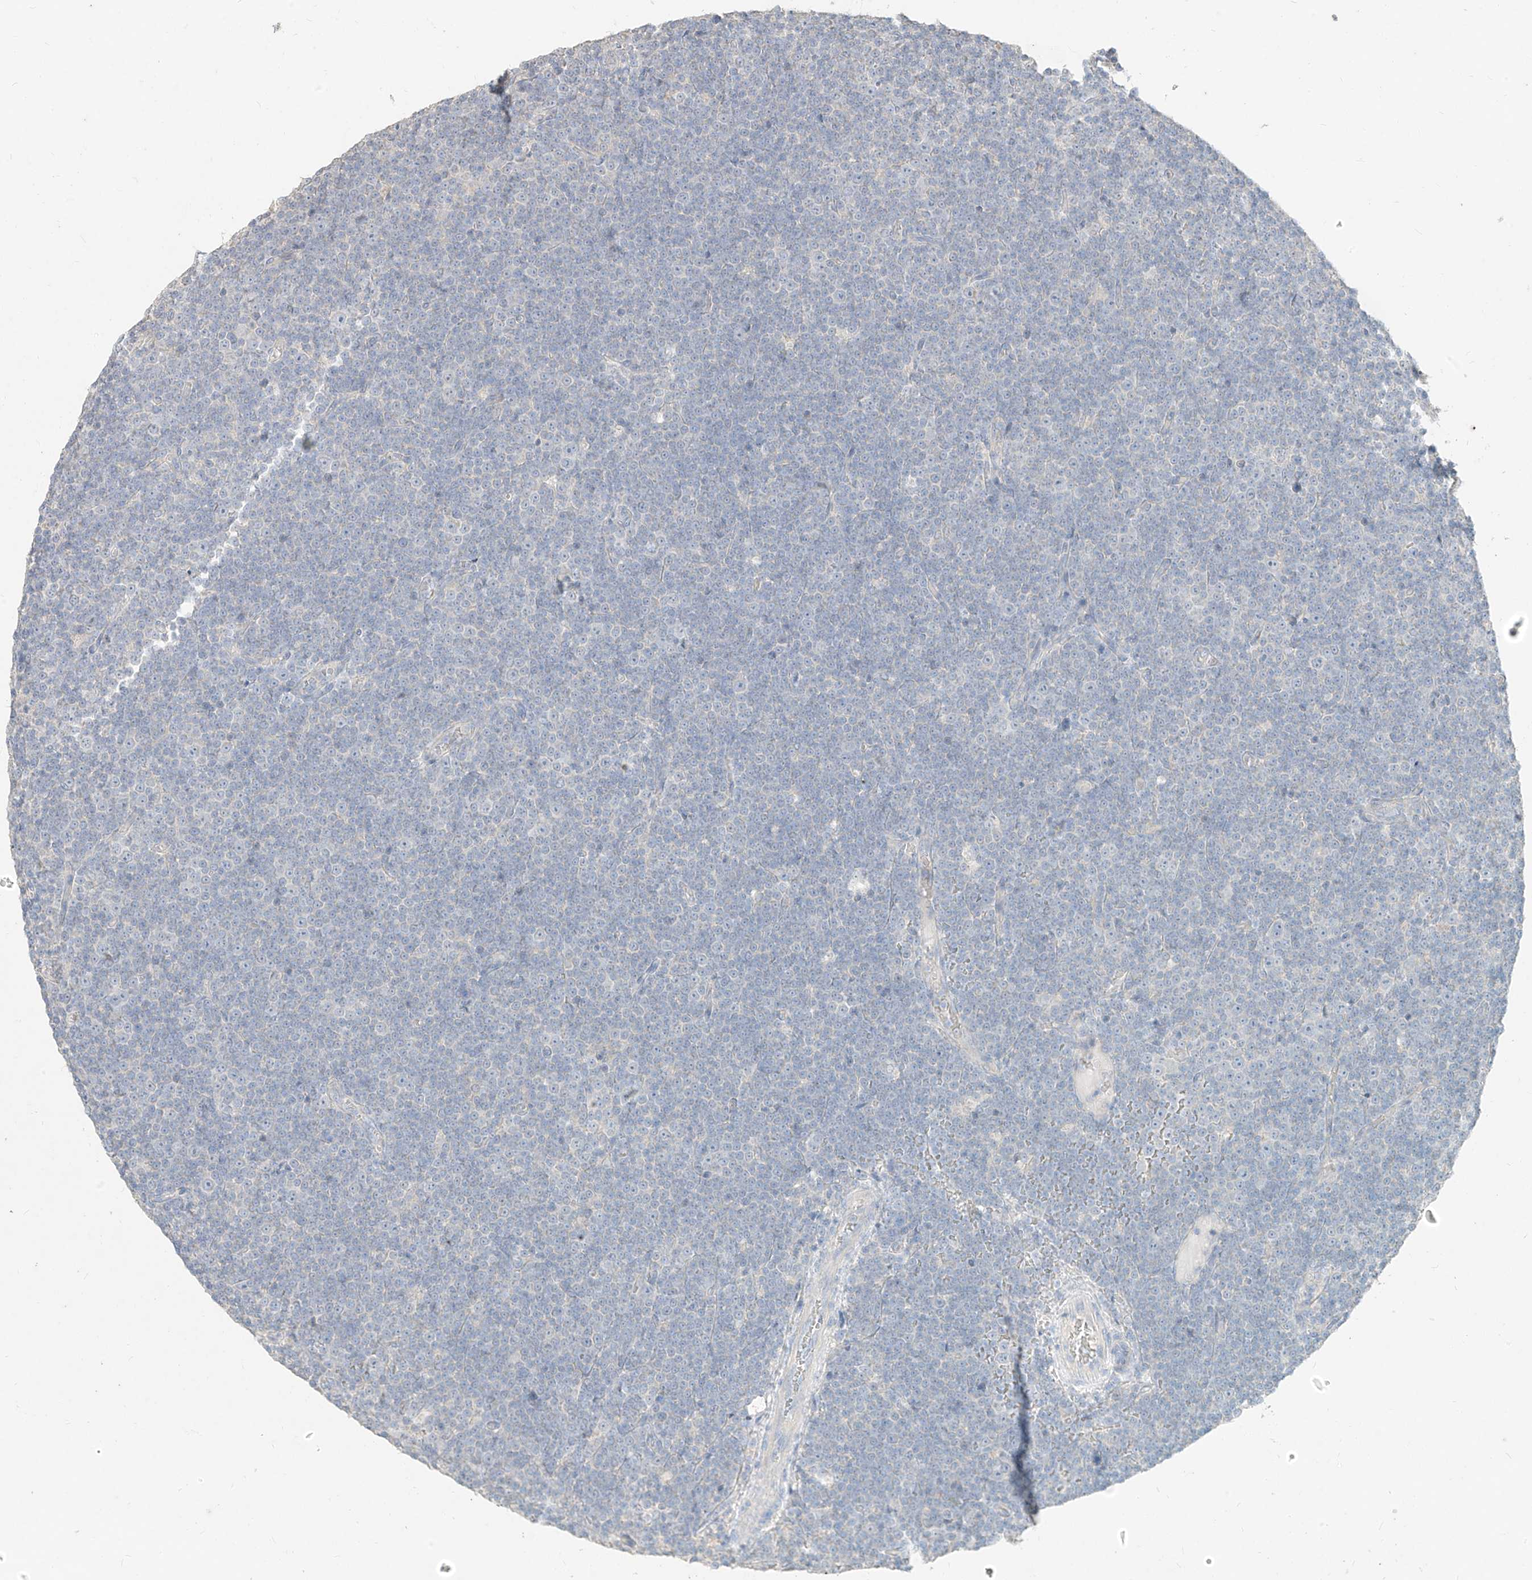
{"staining": {"intensity": "negative", "quantity": "none", "location": "none"}, "tissue": "lymphoma", "cell_type": "Tumor cells", "image_type": "cancer", "snomed": [{"axis": "morphology", "description": "Malignant lymphoma, non-Hodgkin's type, Low grade"}, {"axis": "topography", "description": "Lymph node"}], "caption": "A histopathology image of human lymphoma is negative for staining in tumor cells.", "gene": "ZZEF1", "patient": {"sex": "female", "age": 67}}